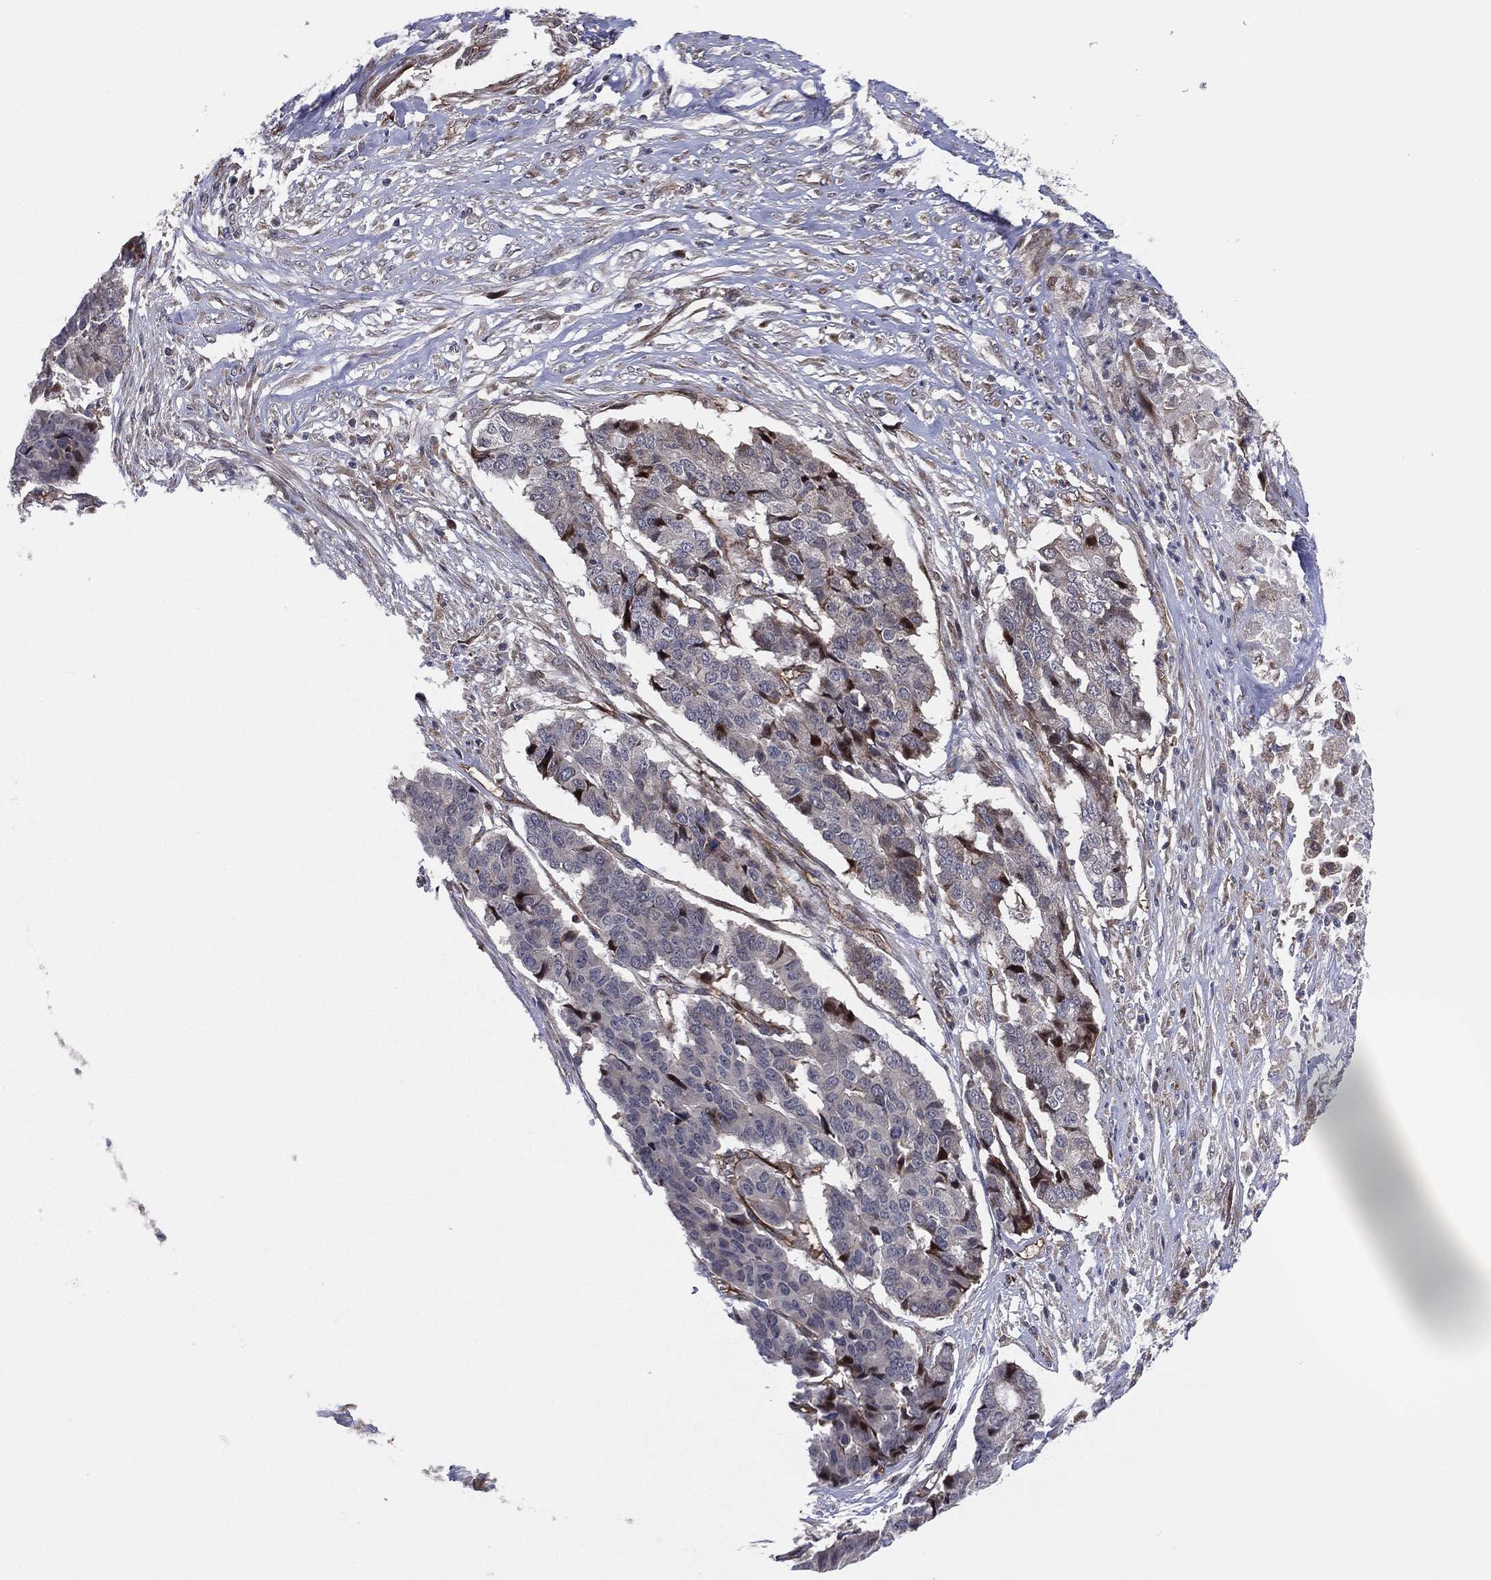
{"staining": {"intensity": "negative", "quantity": "none", "location": "none"}, "tissue": "pancreatic cancer", "cell_type": "Tumor cells", "image_type": "cancer", "snomed": [{"axis": "morphology", "description": "Adenocarcinoma, NOS"}, {"axis": "topography", "description": "Pancreas"}], "caption": "The IHC micrograph has no significant expression in tumor cells of pancreatic cancer (adenocarcinoma) tissue. (IHC, brightfield microscopy, high magnification).", "gene": "UTP14A", "patient": {"sex": "male", "age": 50}}